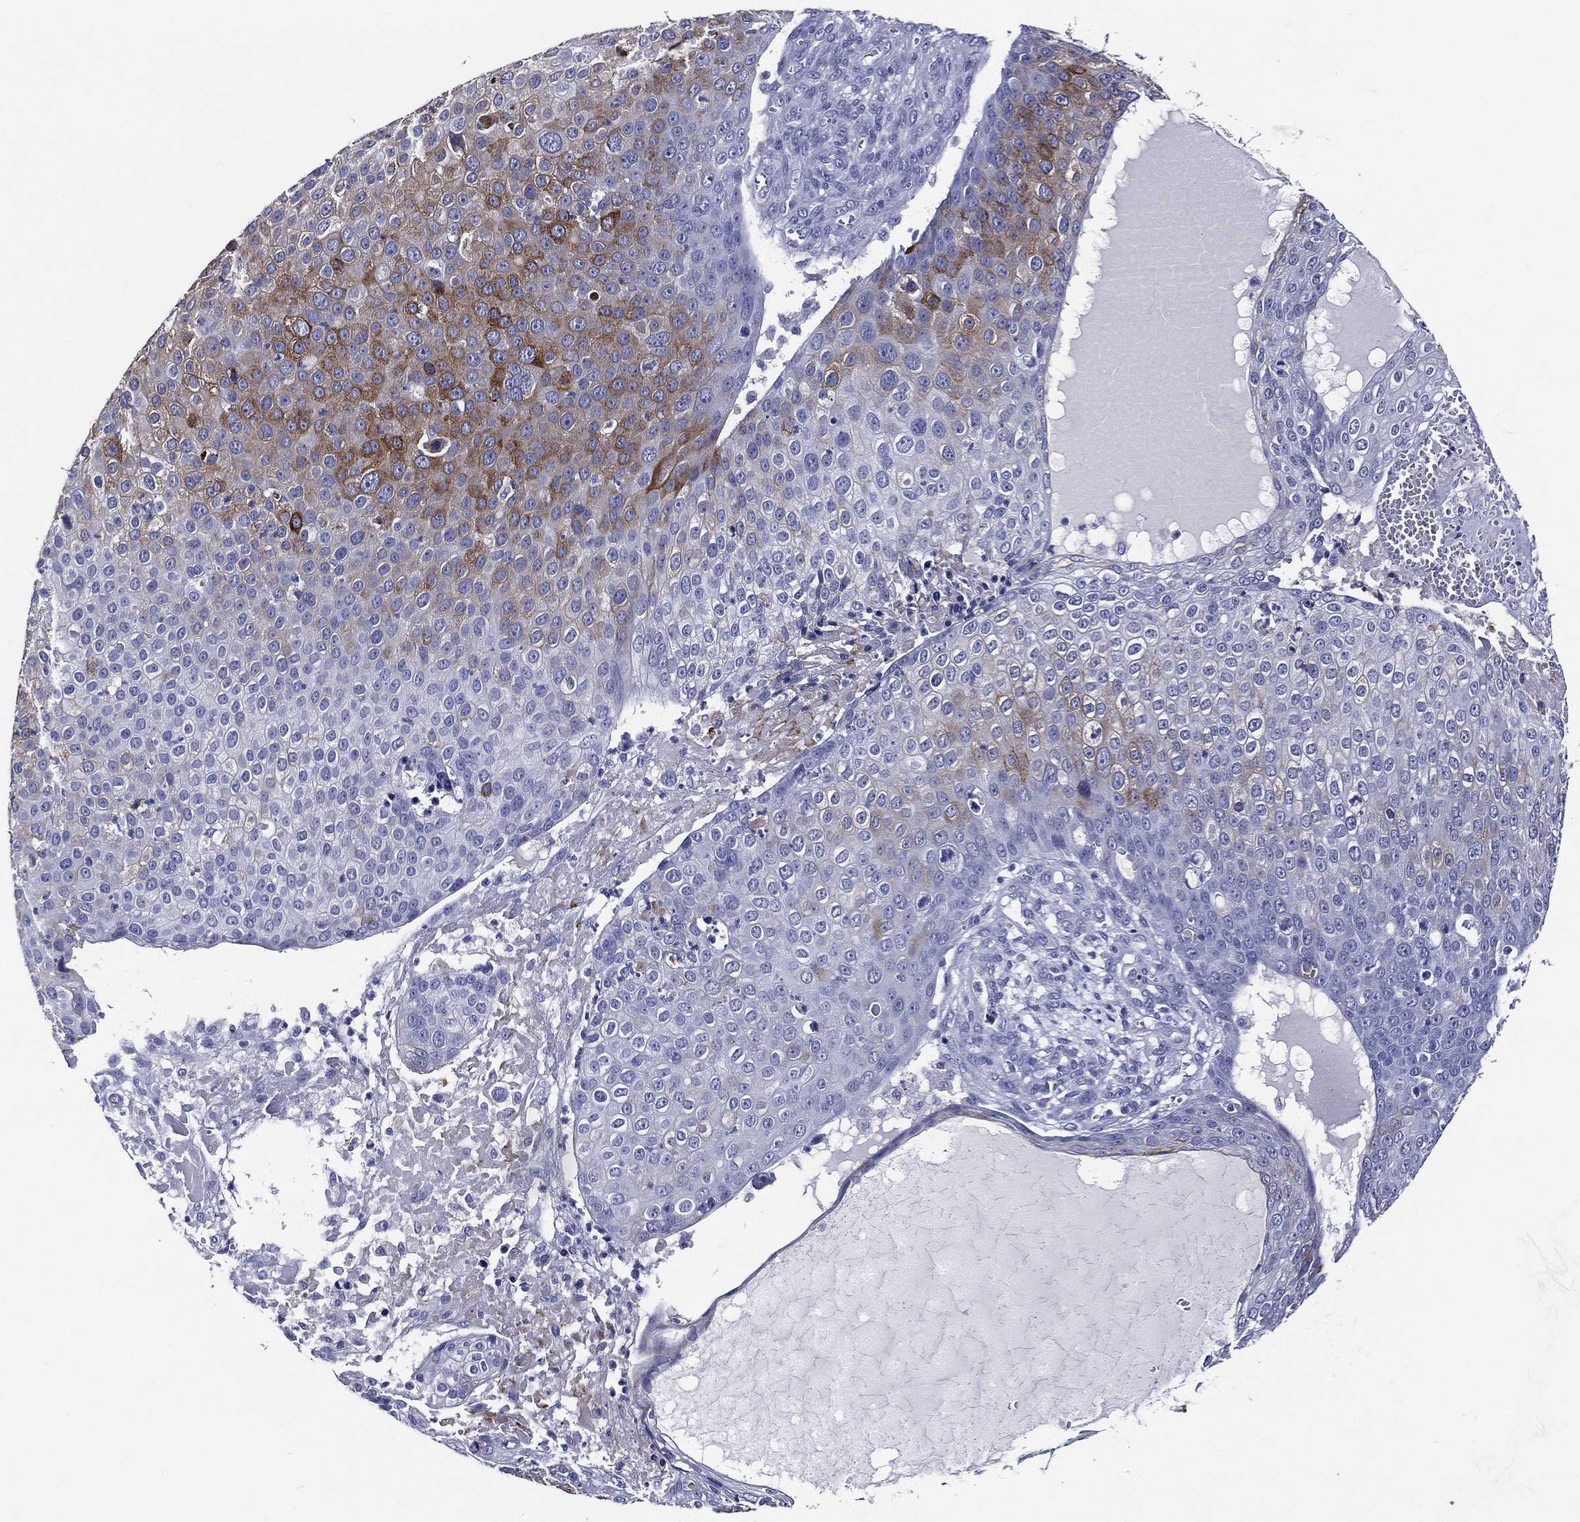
{"staining": {"intensity": "moderate", "quantity": "<25%", "location": "cytoplasmic/membranous"}, "tissue": "skin cancer", "cell_type": "Tumor cells", "image_type": "cancer", "snomed": [{"axis": "morphology", "description": "Squamous cell carcinoma, NOS"}, {"axis": "topography", "description": "Skin"}], "caption": "Skin cancer tissue exhibits moderate cytoplasmic/membranous staining in about <25% of tumor cells, visualized by immunohistochemistry. The protein is stained brown, and the nuclei are stained in blue (DAB (3,3'-diaminobenzidine) IHC with brightfield microscopy, high magnification).", "gene": "ACE2", "patient": {"sex": "male", "age": 71}}